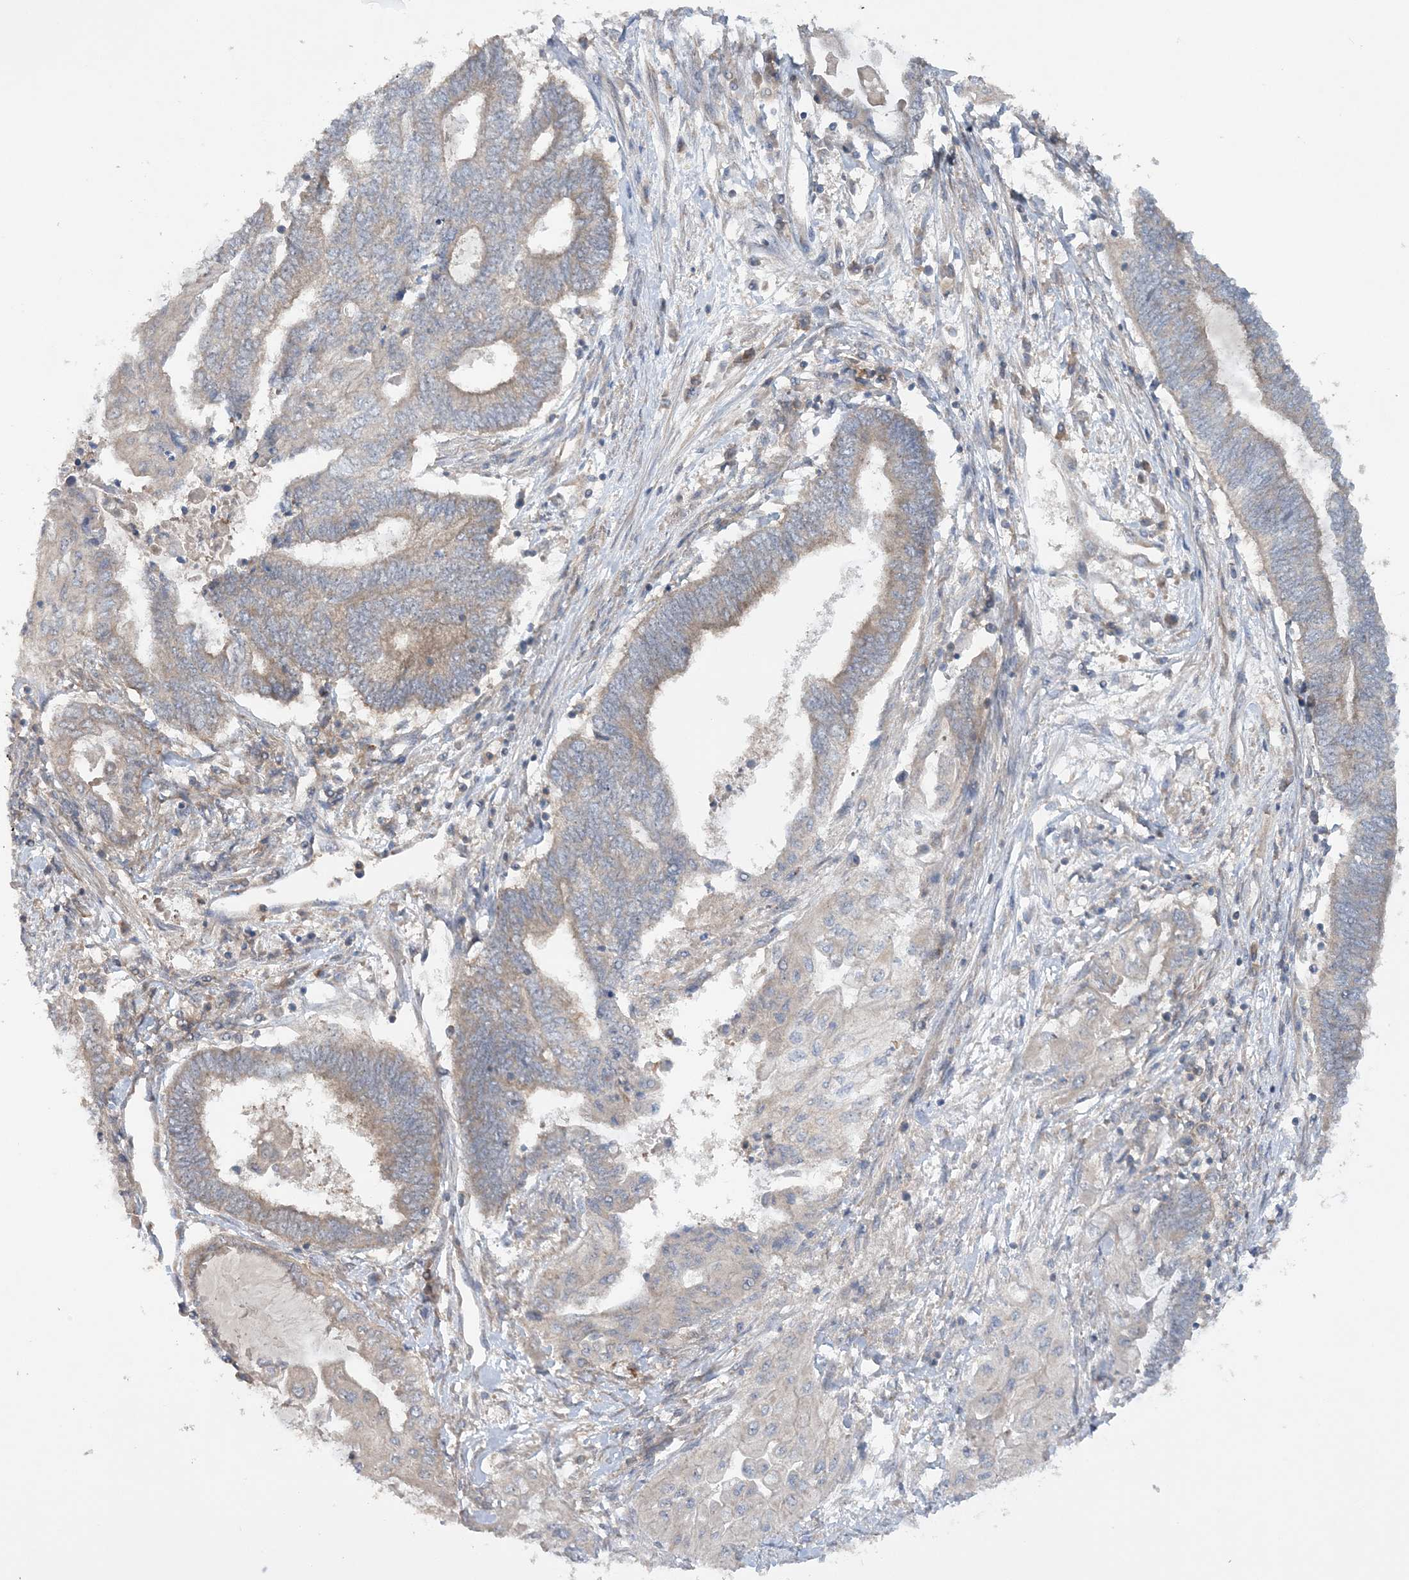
{"staining": {"intensity": "weak", "quantity": "<25%", "location": "cytoplasmic/membranous"}, "tissue": "endometrial cancer", "cell_type": "Tumor cells", "image_type": "cancer", "snomed": [{"axis": "morphology", "description": "Adenocarcinoma, NOS"}, {"axis": "topography", "description": "Uterus"}, {"axis": "topography", "description": "Endometrium"}], "caption": "DAB immunohistochemical staining of human adenocarcinoma (endometrial) reveals no significant positivity in tumor cells.", "gene": "ACAP2", "patient": {"sex": "female", "age": 70}}